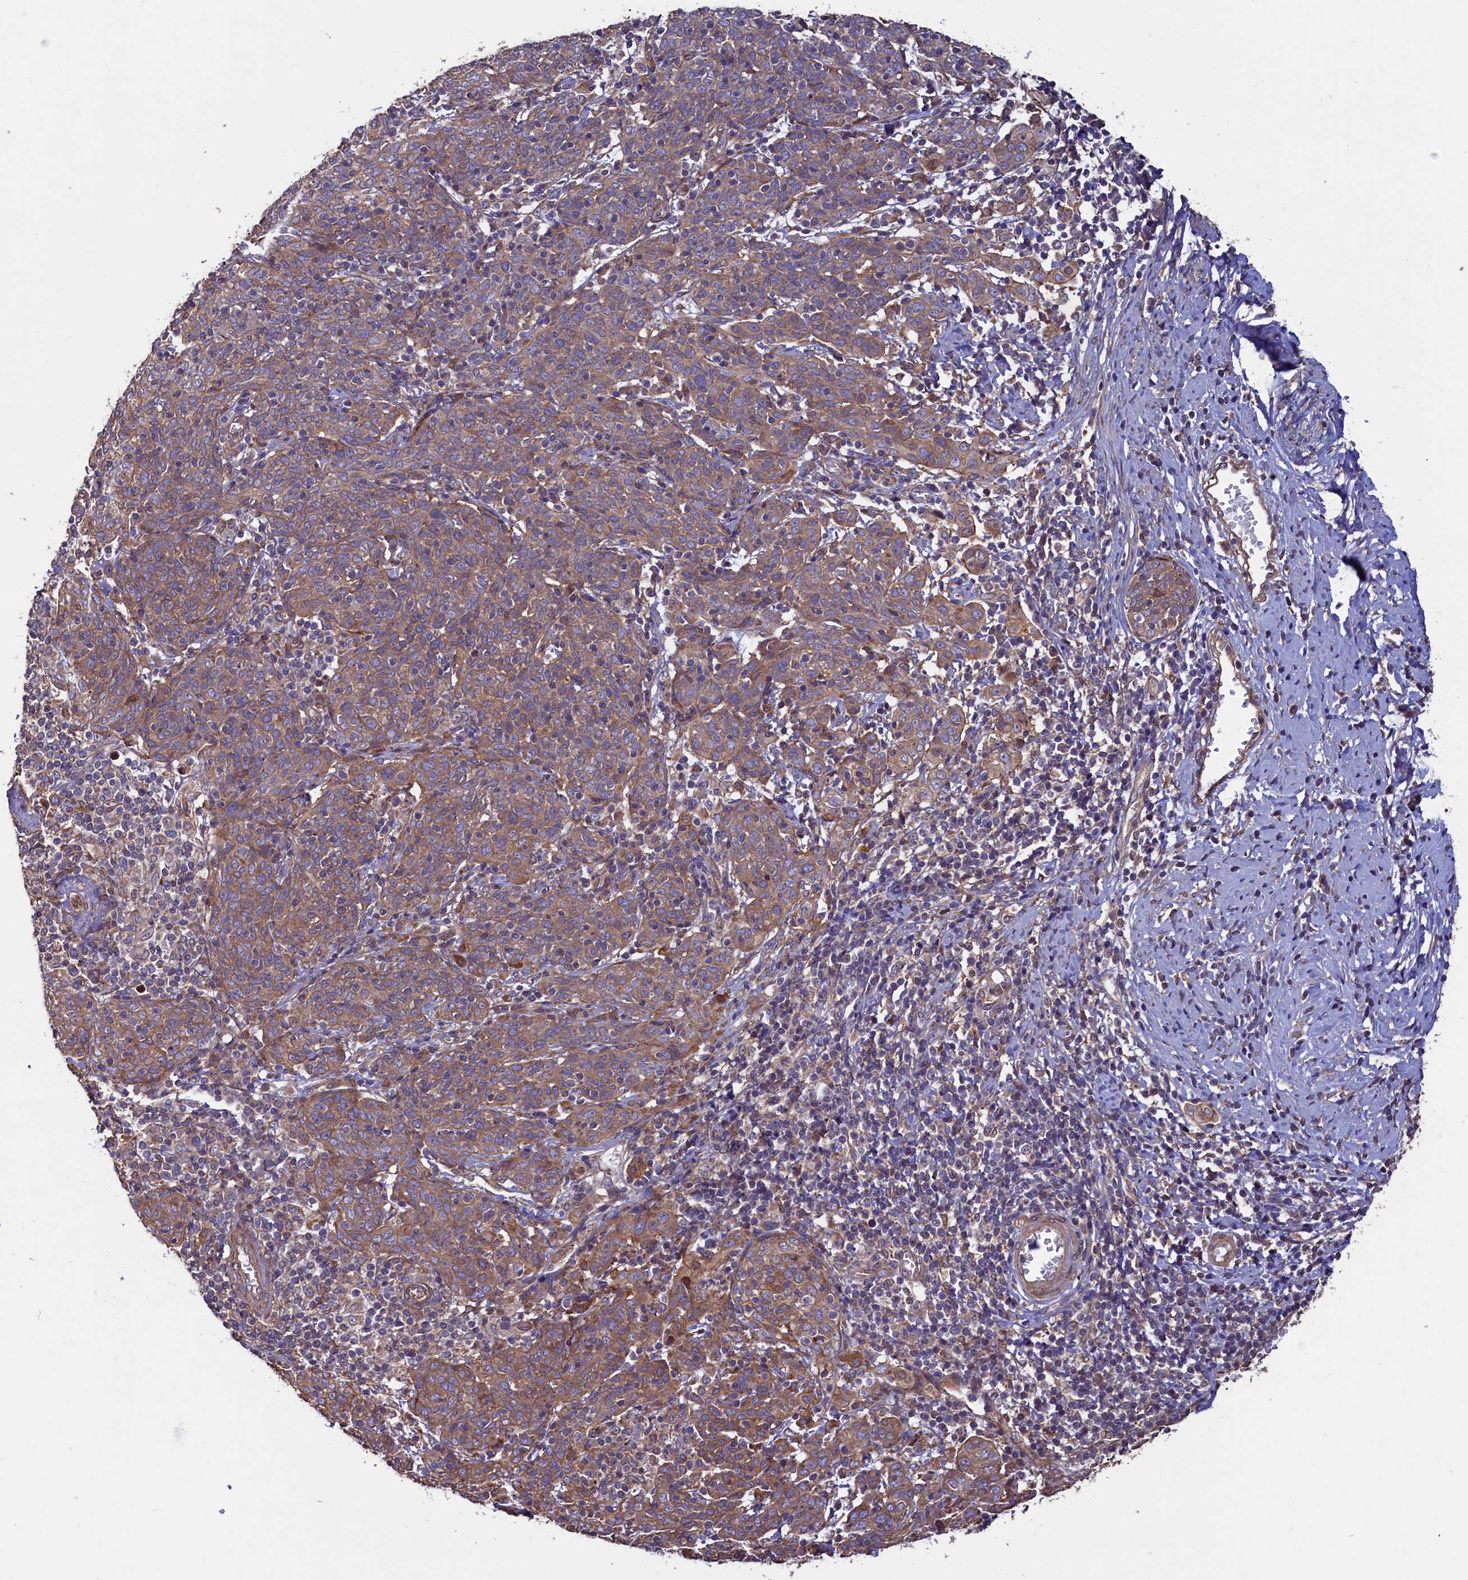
{"staining": {"intensity": "weak", "quantity": ">75%", "location": "cytoplasmic/membranous"}, "tissue": "cervical cancer", "cell_type": "Tumor cells", "image_type": "cancer", "snomed": [{"axis": "morphology", "description": "Squamous cell carcinoma, NOS"}, {"axis": "topography", "description": "Cervix"}], "caption": "This photomicrograph exhibits immunohistochemistry (IHC) staining of cervical cancer, with low weak cytoplasmic/membranous staining in approximately >75% of tumor cells.", "gene": "ATXN2L", "patient": {"sex": "female", "age": 67}}